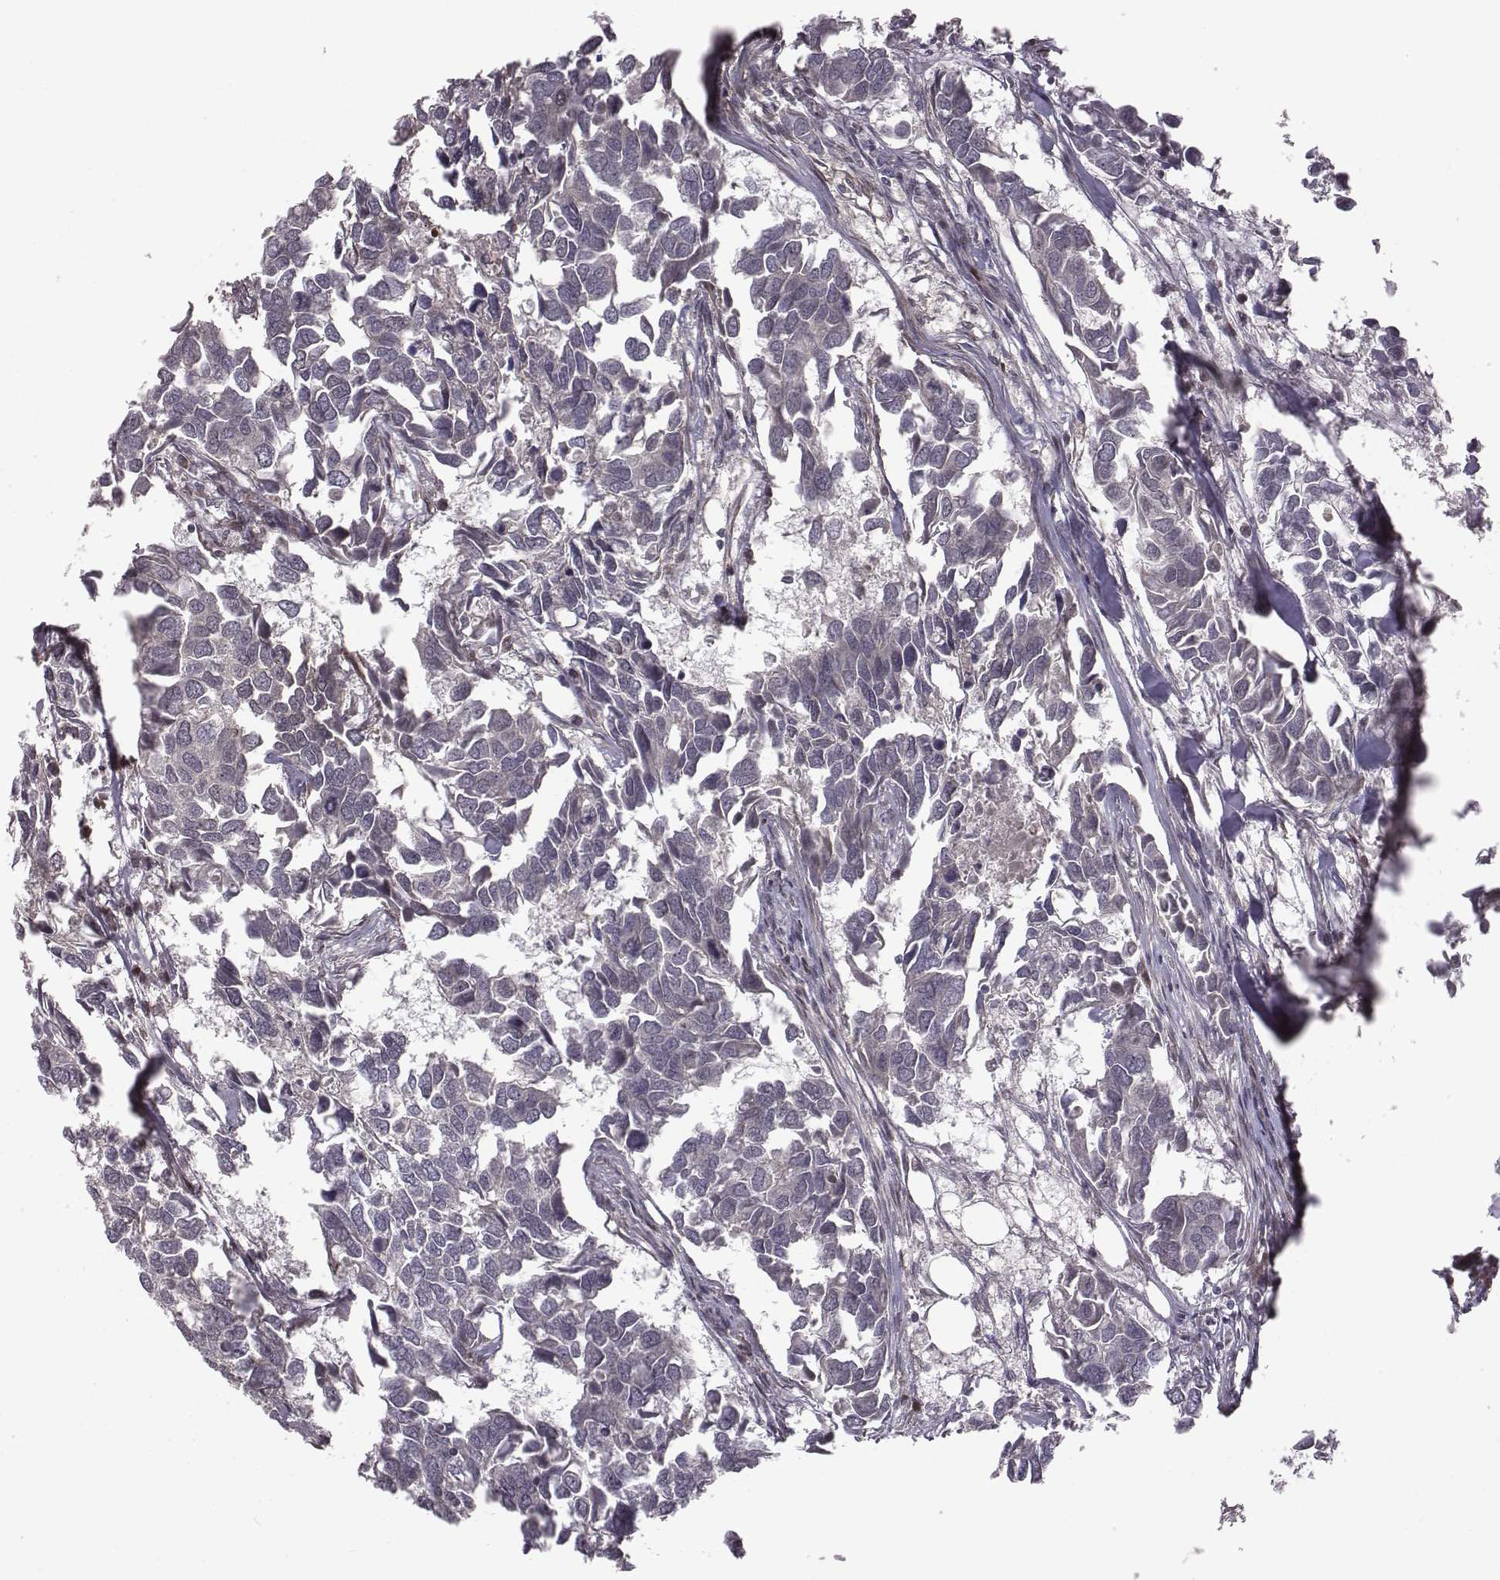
{"staining": {"intensity": "negative", "quantity": "none", "location": "none"}, "tissue": "breast cancer", "cell_type": "Tumor cells", "image_type": "cancer", "snomed": [{"axis": "morphology", "description": "Duct carcinoma"}, {"axis": "topography", "description": "Breast"}], "caption": "An image of breast cancer (infiltrating ductal carcinoma) stained for a protein exhibits no brown staining in tumor cells.", "gene": "RPL3", "patient": {"sex": "female", "age": 83}}